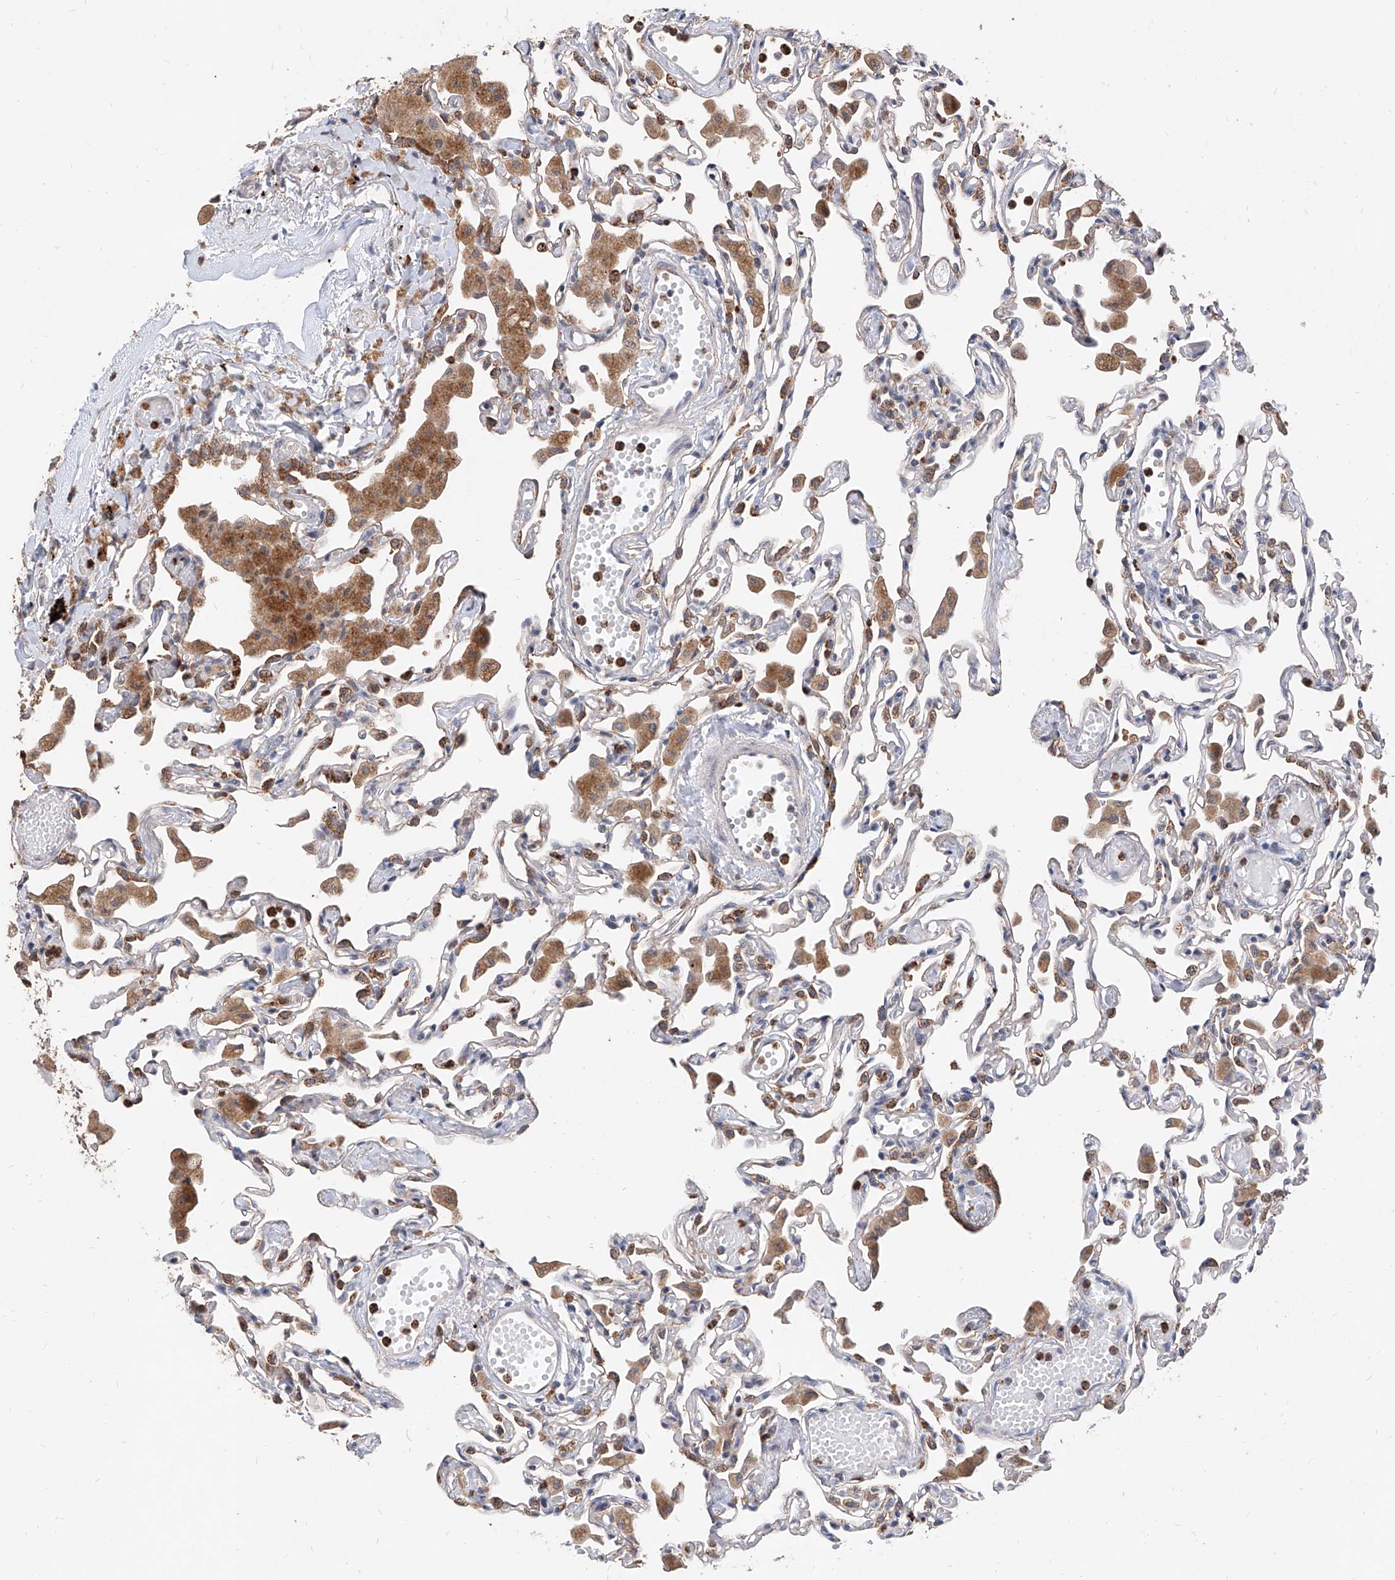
{"staining": {"intensity": "moderate", "quantity": "<25%", "location": "cytoplasmic/membranous"}, "tissue": "lung", "cell_type": "Alveolar cells", "image_type": "normal", "snomed": [{"axis": "morphology", "description": "Normal tissue, NOS"}, {"axis": "topography", "description": "Bronchus"}, {"axis": "topography", "description": "Lung"}], "caption": "A brown stain shows moderate cytoplasmic/membranous positivity of a protein in alveolar cells of benign human lung.", "gene": "MFSD4B", "patient": {"sex": "female", "age": 49}}